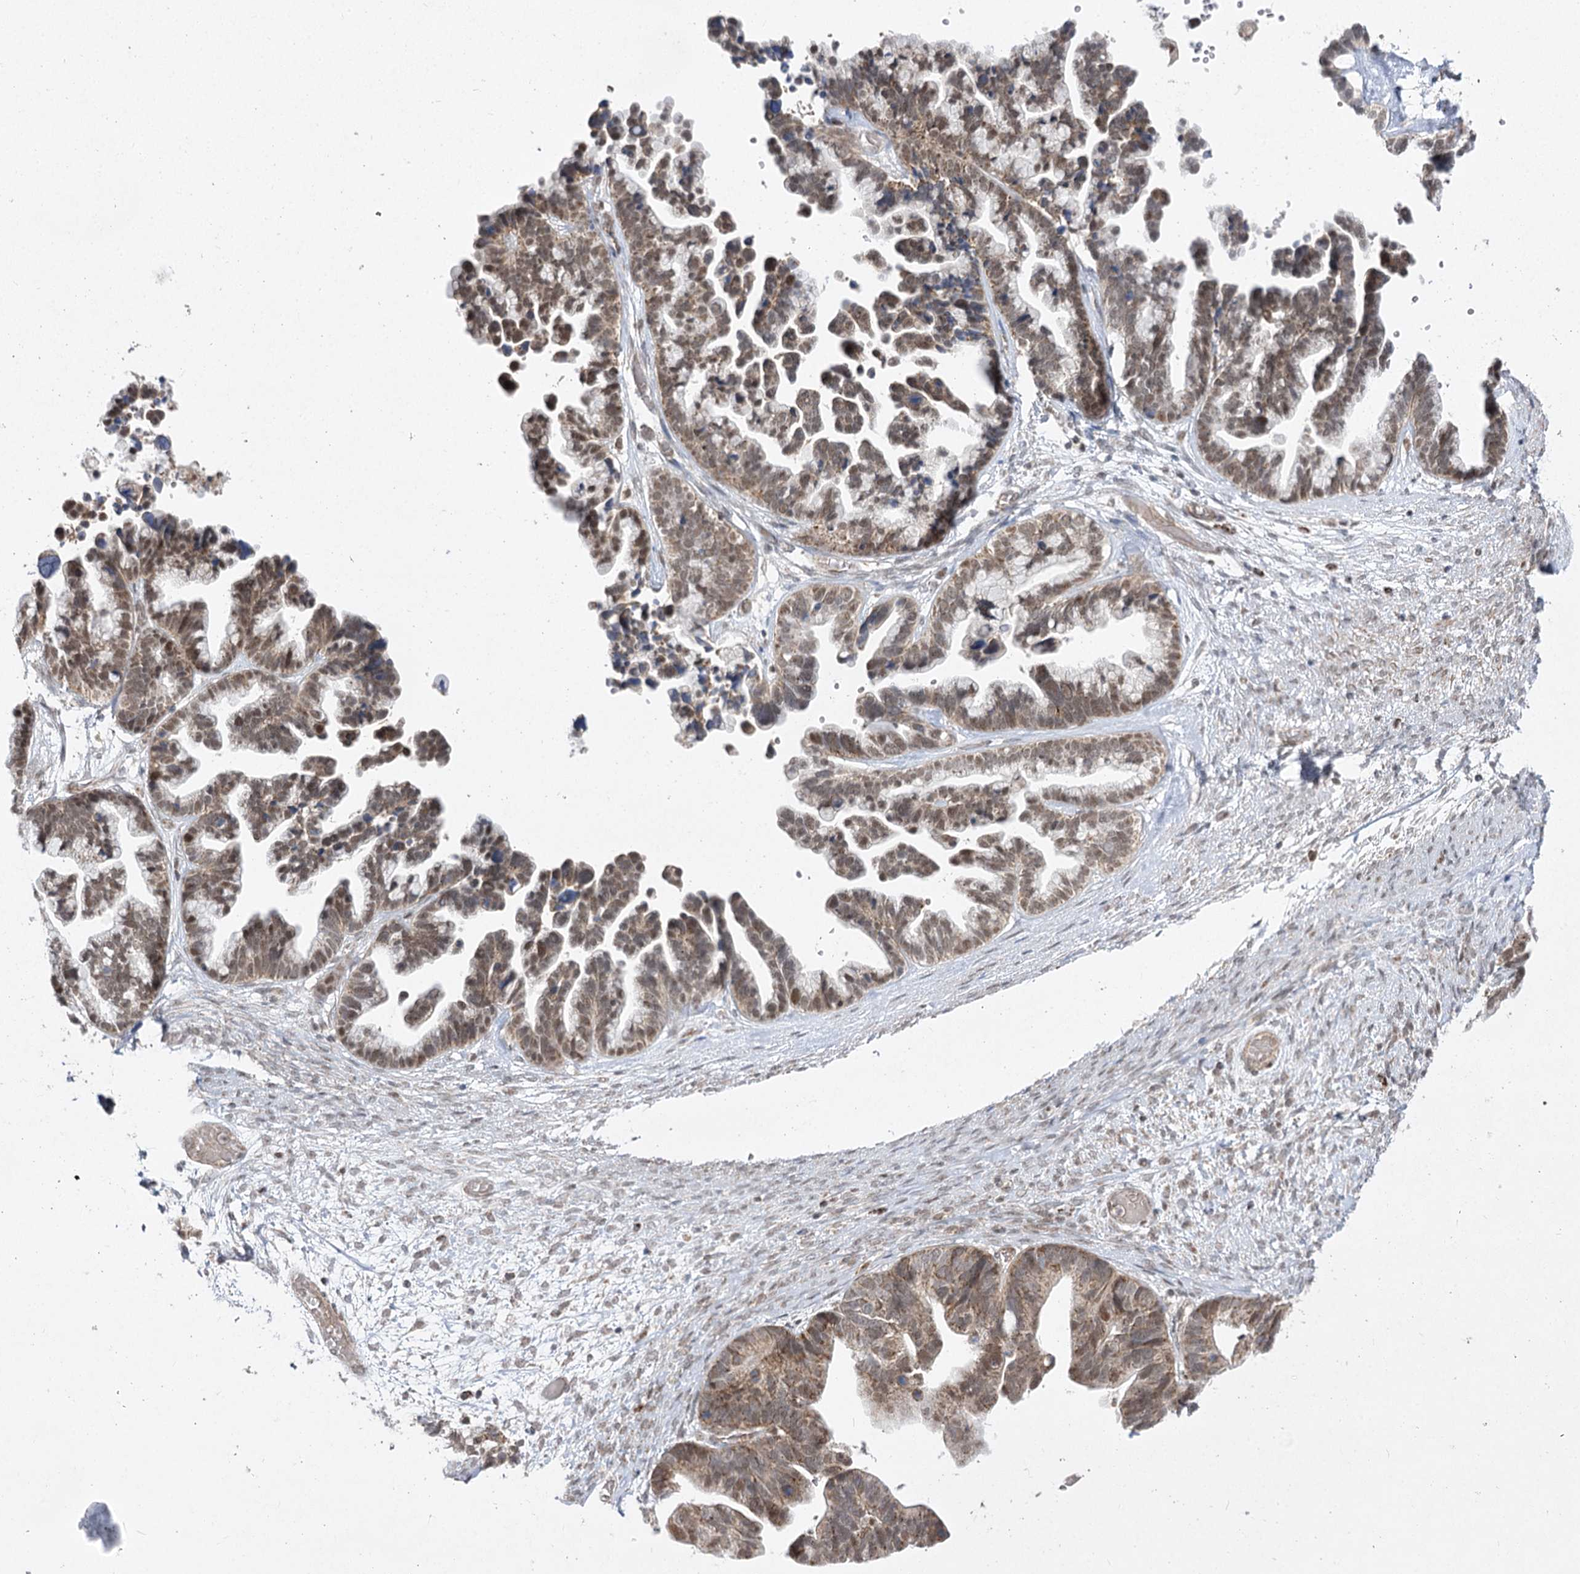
{"staining": {"intensity": "moderate", "quantity": ">75%", "location": "cytoplasmic/membranous,nuclear"}, "tissue": "ovarian cancer", "cell_type": "Tumor cells", "image_type": "cancer", "snomed": [{"axis": "morphology", "description": "Cystadenocarcinoma, serous, NOS"}, {"axis": "topography", "description": "Ovary"}], "caption": "Serous cystadenocarcinoma (ovarian) was stained to show a protein in brown. There is medium levels of moderate cytoplasmic/membranous and nuclear positivity in about >75% of tumor cells.", "gene": "SLC4A1AP", "patient": {"sex": "female", "age": 56}}